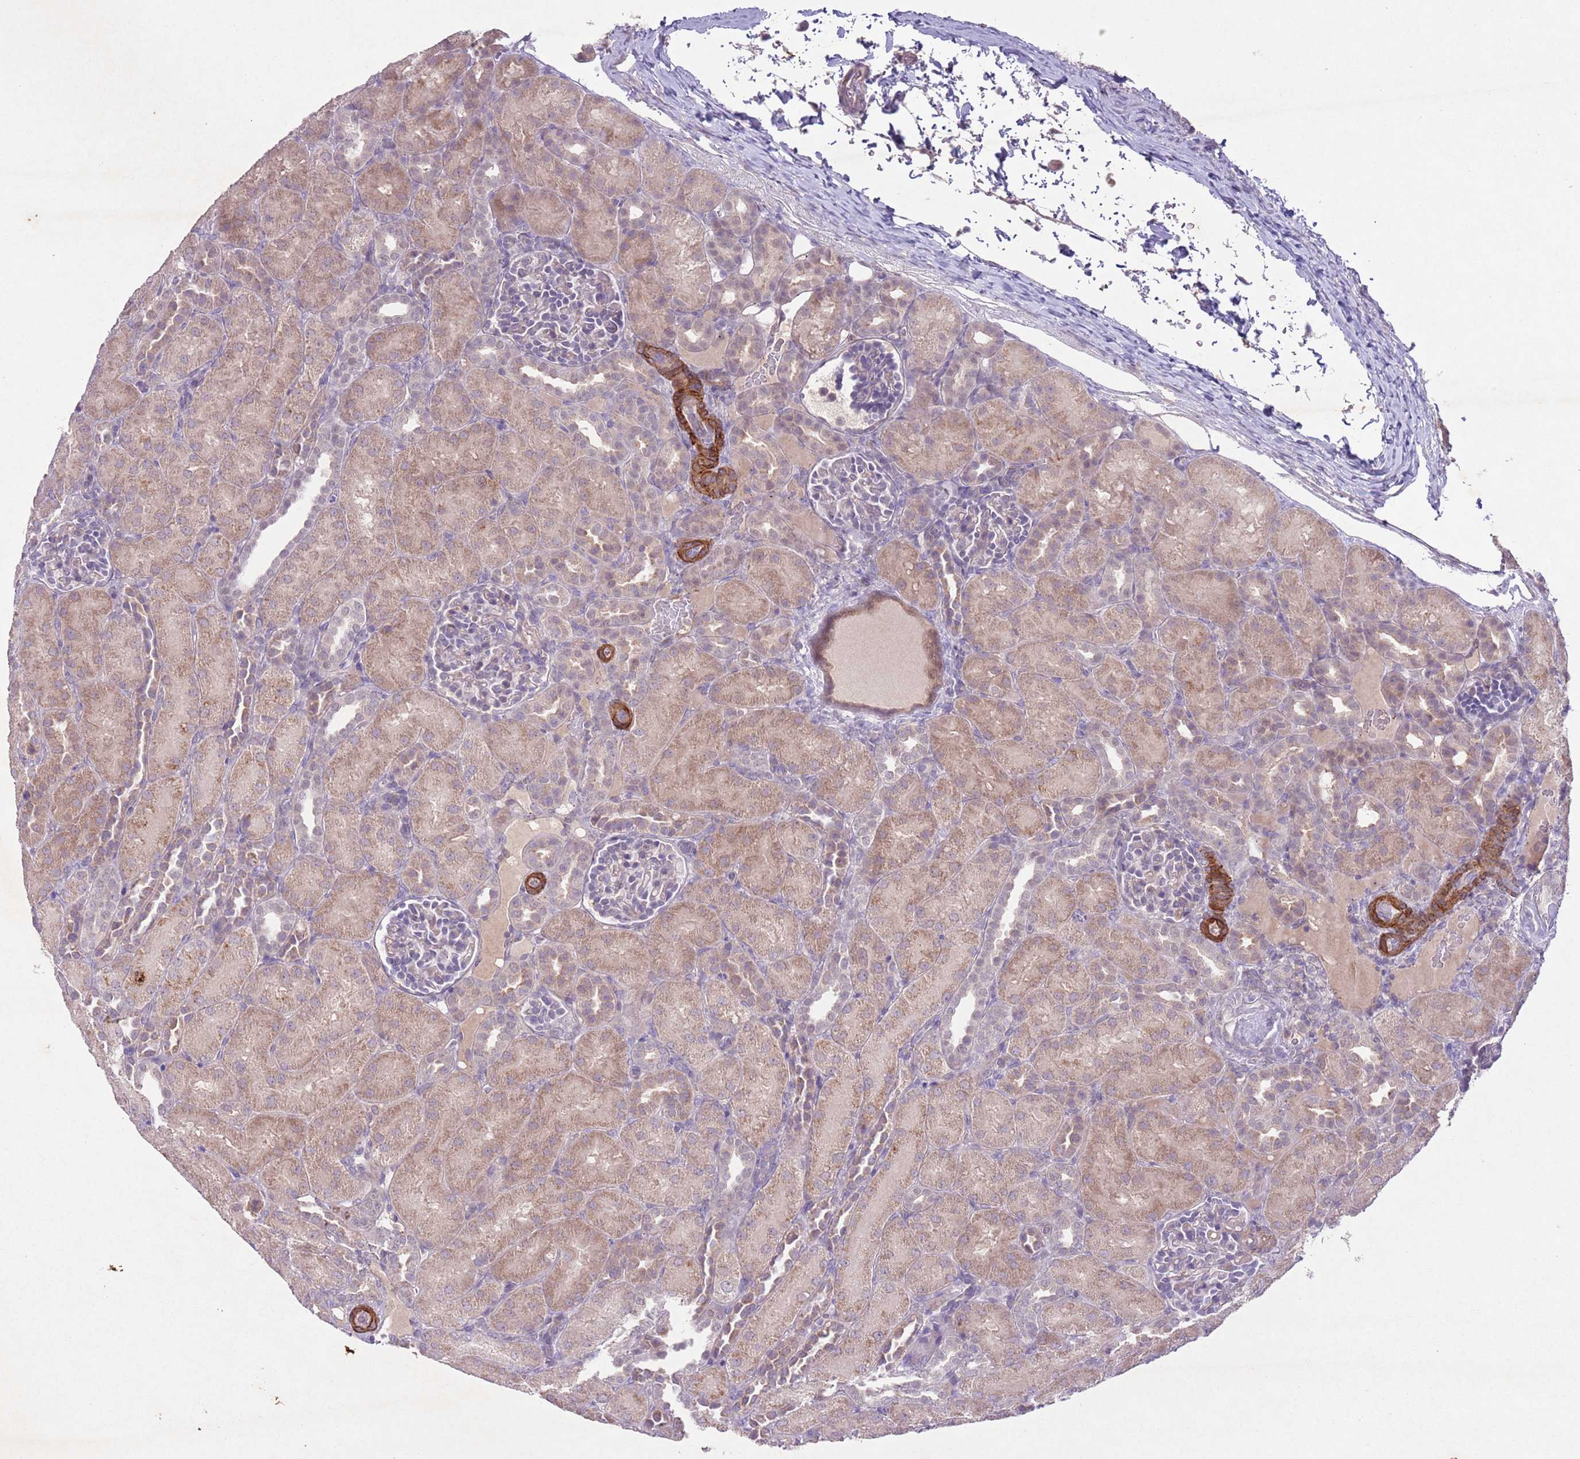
{"staining": {"intensity": "negative", "quantity": "none", "location": "none"}, "tissue": "kidney", "cell_type": "Cells in glomeruli", "image_type": "normal", "snomed": [{"axis": "morphology", "description": "Normal tissue, NOS"}, {"axis": "topography", "description": "Kidney"}], "caption": "Immunohistochemical staining of unremarkable human kidney exhibits no significant expression in cells in glomeruli.", "gene": "CCNI", "patient": {"sex": "male", "age": 1}}